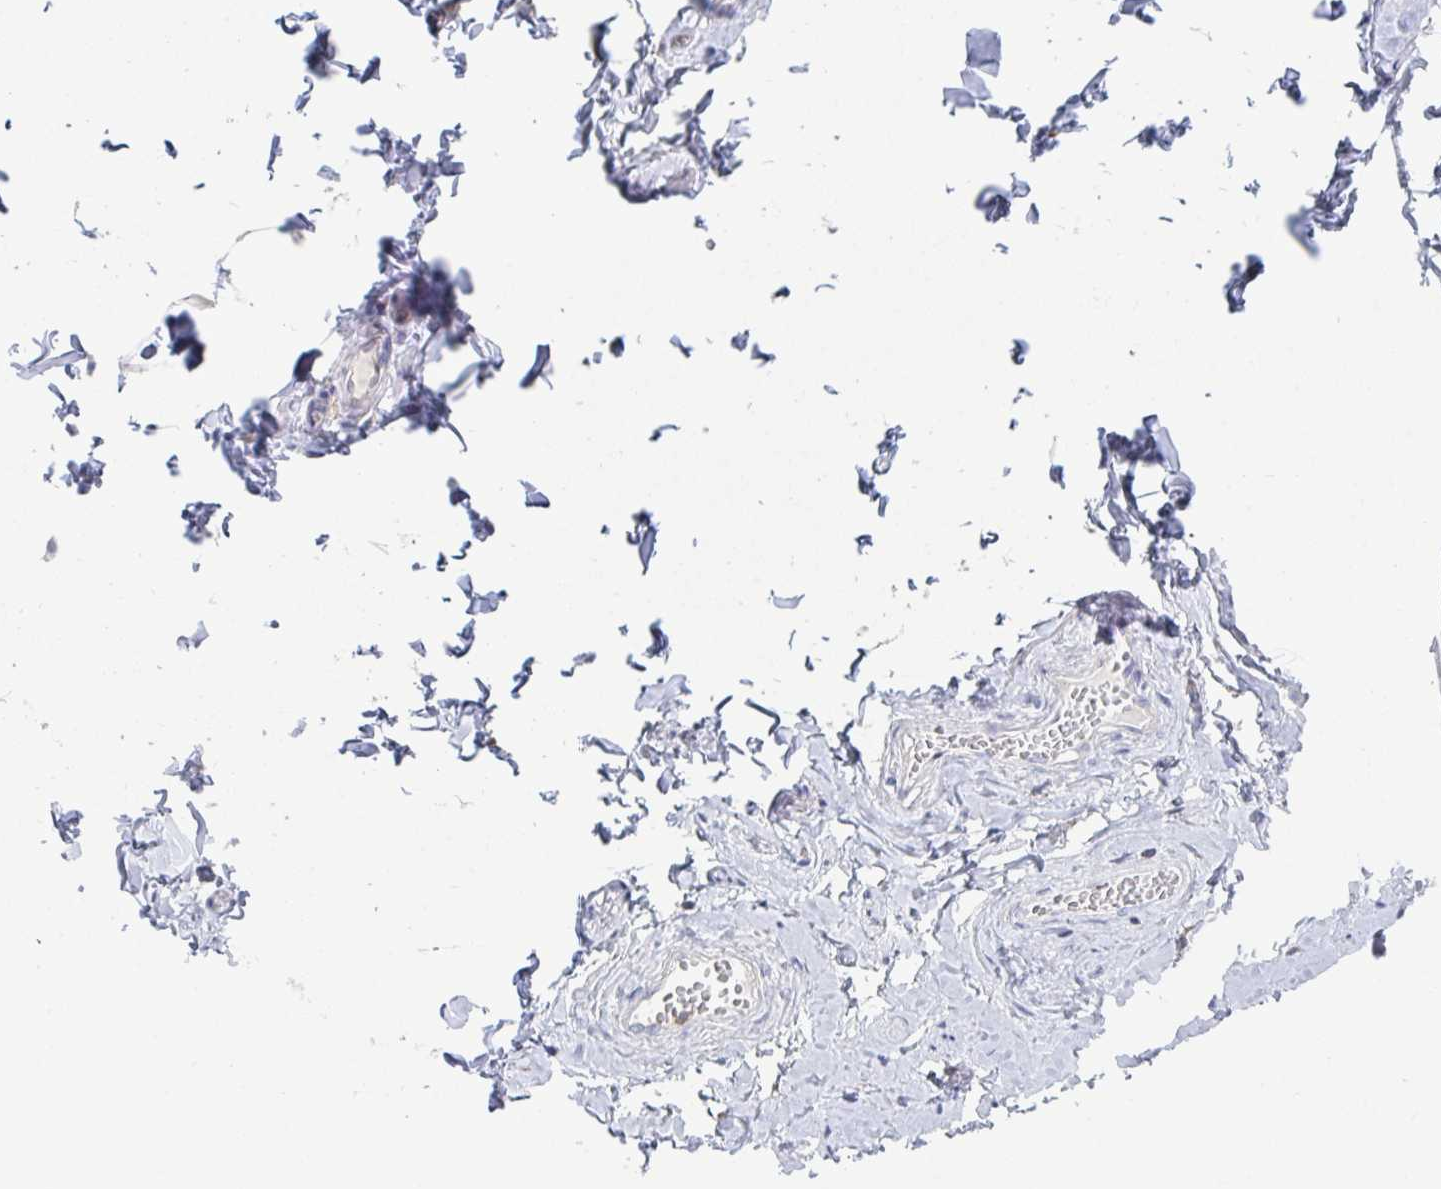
{"staining": {"intensity": "negative", "quantity": "none", "location": "none"}, "tissue": "soft tissue", "cell_type": "Fibroblasts", "image_type": "normal", "snomed": [{"axis": "morphology", "description": "Normal tissue, NOS"}, {"axis": "topography", "description": "Soft tissue"}, {"axis": "topography", "description": "Adipose tissue"}, {"axis": "topography", "description": "Vascular tissue"}, {"axis": "topography", "description": "Peripheral nerve tissue"}], "caption": "Immunohistochemistry (IHC) micrograph of unremarkable soft tissue: soft tissue stained with DAB demonstrates no significant protein expression in fibroblasts. (Immunohistochemistry, brightfield microscopy, high magnification).", "gene": "DISP2", "patient": {"sex": "male", "age": 29}}